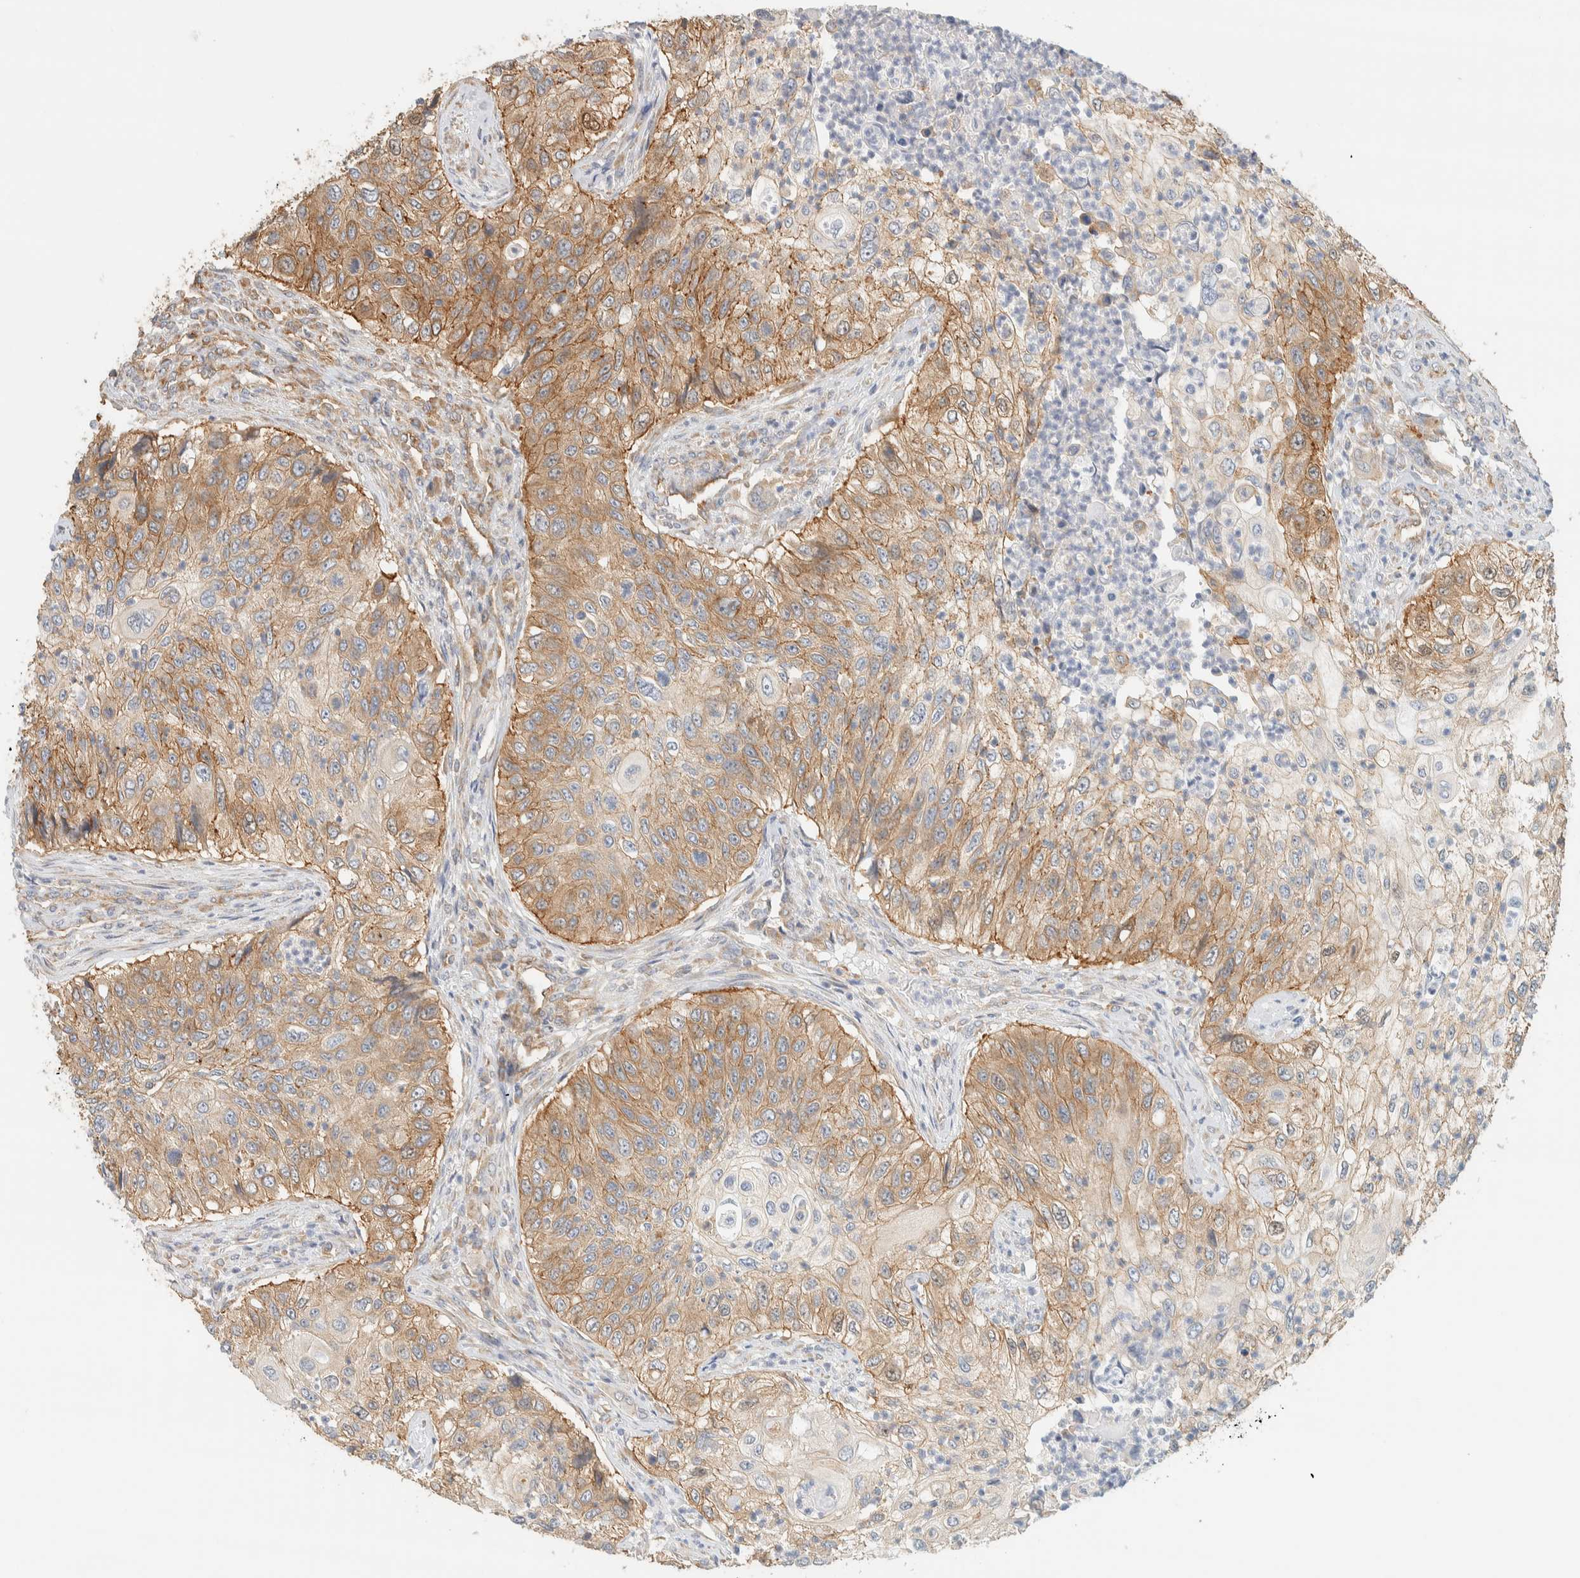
{"staining": {"intensity": "weak", "quantity": ">75%", "location": "cytoplasmic/membranous"}, "tissue": "urothelial cancer", "cell_type": "Tumor cells", "image_type": "cancer", "snomed": [{"axis": "morphology", "description": "Urothelial carcinoma, High grade"}, {"axis": "topography", "description": "Urinary bladder"}], "caption": "This image reveals immunohistochemistry (IHC) staining of human urothelial cancer, with low weak cytoplasmic/membranous staining in approximately >75% of tumor cells.", "gene": "LIMA1", "patient": {"sex": "female", "age": 60}}